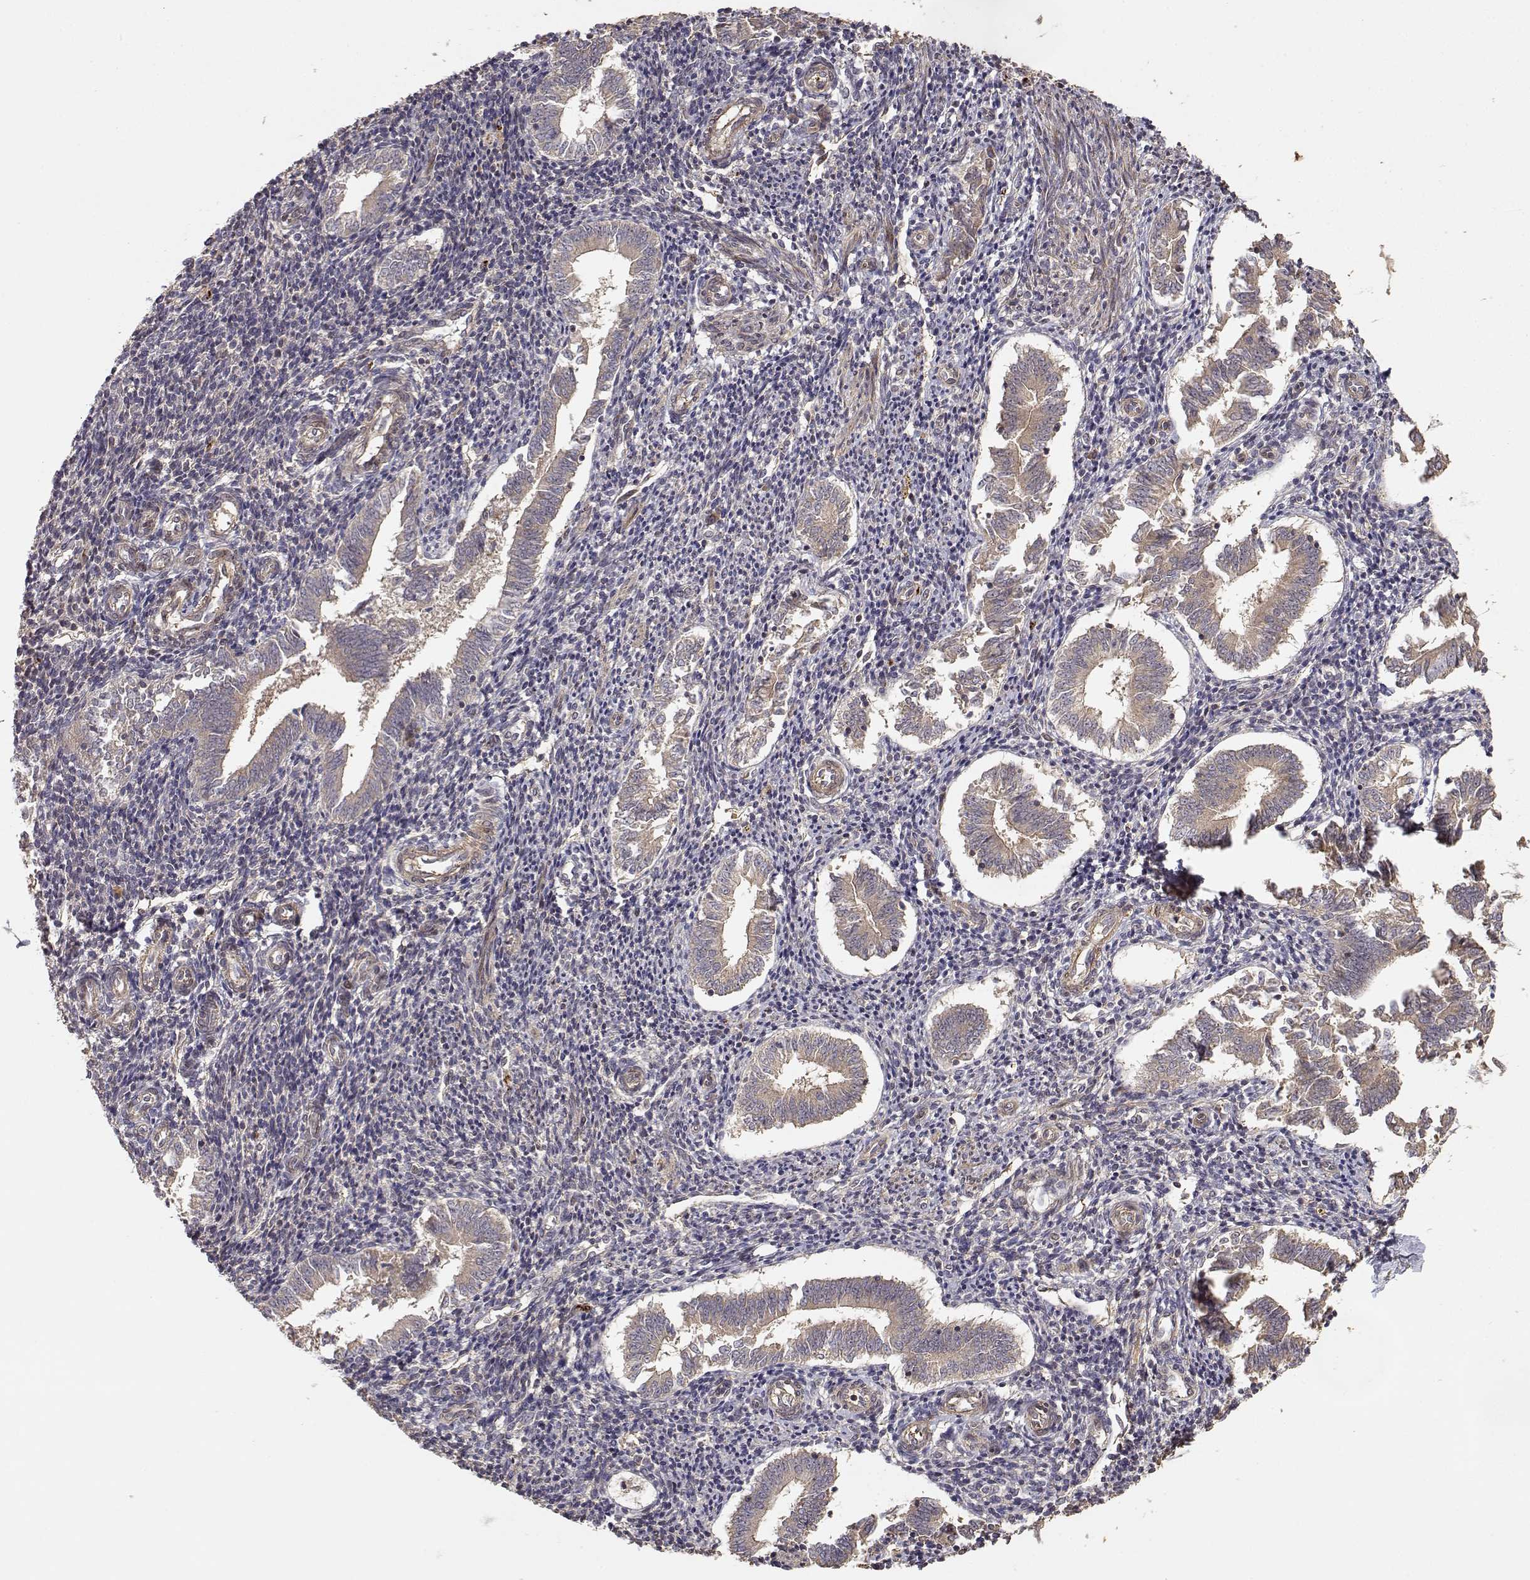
{"staining": {"intensity": "negative", "quantity": "none", "location": "none"}, "tissue": "endometrium", "cell_type": "Cells in endometrial stroma", "image_type": "normal", "snomed": [{"axis": "morphology", "description": "Normal tissue, NOS"}, {"axis": "topography", "description": "Endometrium"}], "caption": "High power microscopy histopathology image of an IHC photomicrograph of normal endometrium, revealing no significant positivity in cells in endometrial stroma.", "gene": "PICK1", "patient": {"sex": "female", "age": 25}}